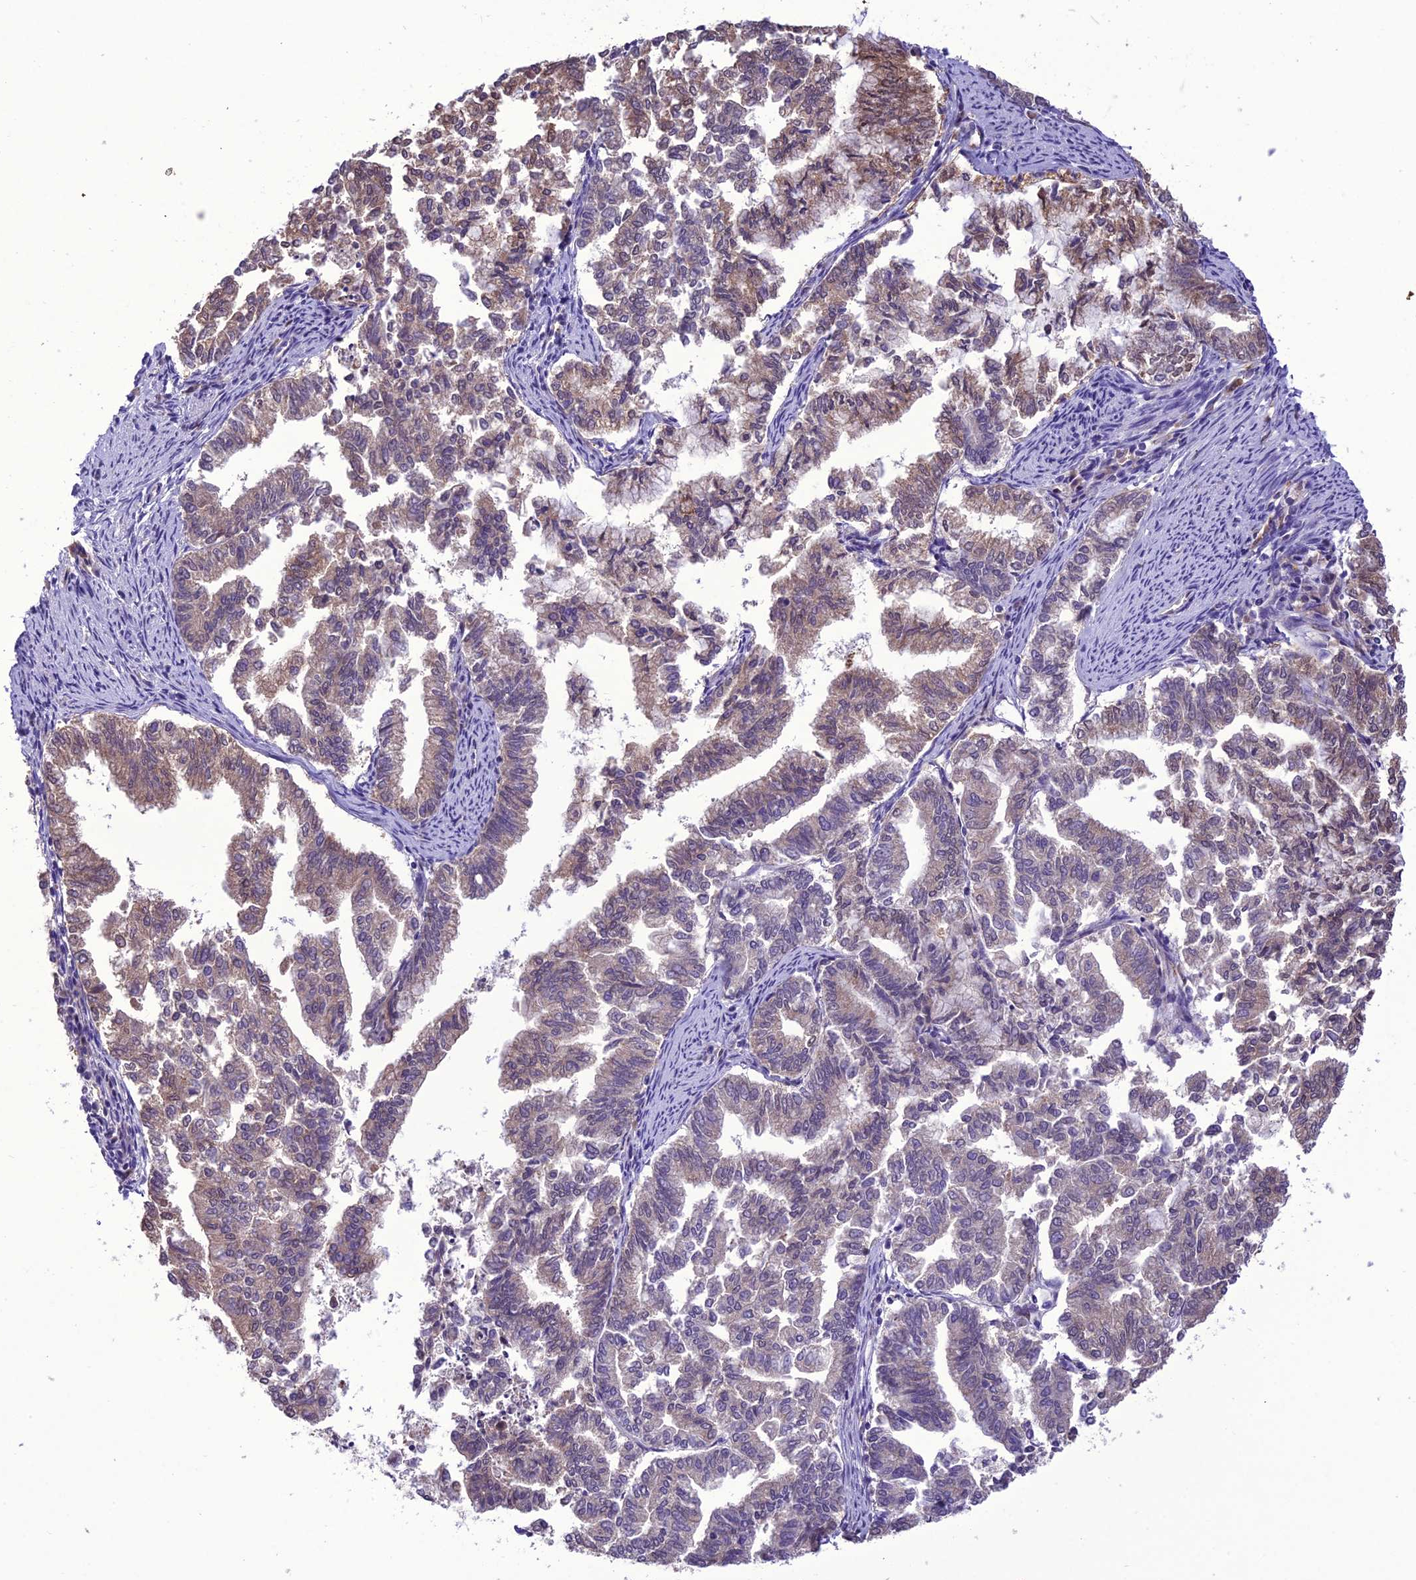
{"staining": {"intensity": "weak", "quantity": "<25%", "location": "cytoplasmic/membranous"}, "tissue": "endometrial cancer", "cell_type": "Tumor cells", "image_type": "cancer", "snomed": [{"axis": "morphology", "description": "Adenocarcinoma, NOS"}, {"axis": "topography", "description": "Endometrium"}], "caption": "A histopathology image of human endometrial cancer is negative for staining in tumor cells.", "gene": "BORCS6", "patient": {"sex": "female", "age": 79}}